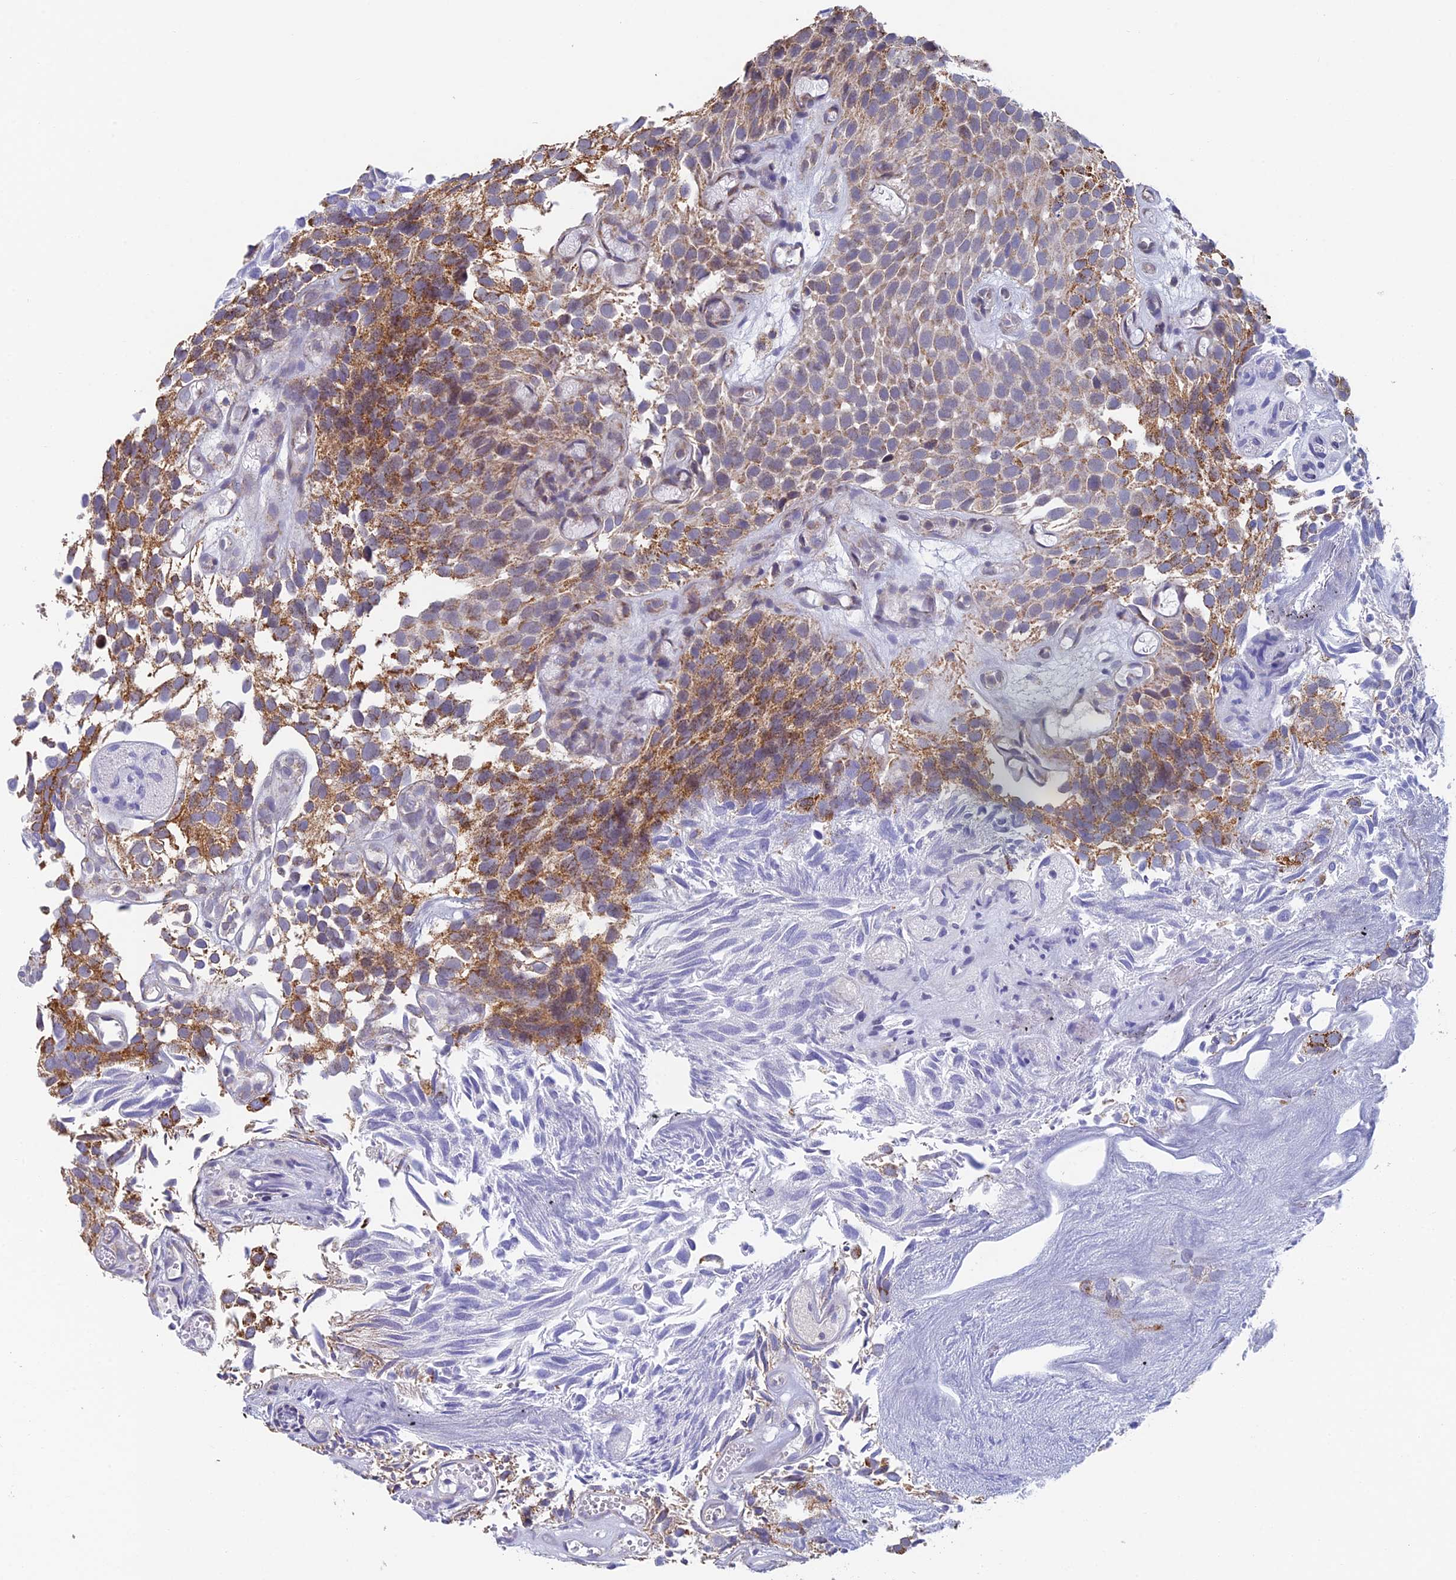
{"staining": {"intensity": "moderate", "quantity": "25%-75%", "location": "cytoplasmic/membranous"}, "tissue": "urothelial cancer", "cell_type": "Tumor cells", "image_type": "cancer", "snomed": [{"axis": "morphology", "description": "Urothelial carcinoma, Low grade"}, {"axis": "topography", "description": "Urinary bladder"}], "caption": "Human urothelial cancer stained for a protein (brown) reveals moderate cytoplasmic/membranous positive expression in approximately 25%-75% of tumor cells.", "gene": "REXO5", "patient": {"sex": "male", "age": 89}}